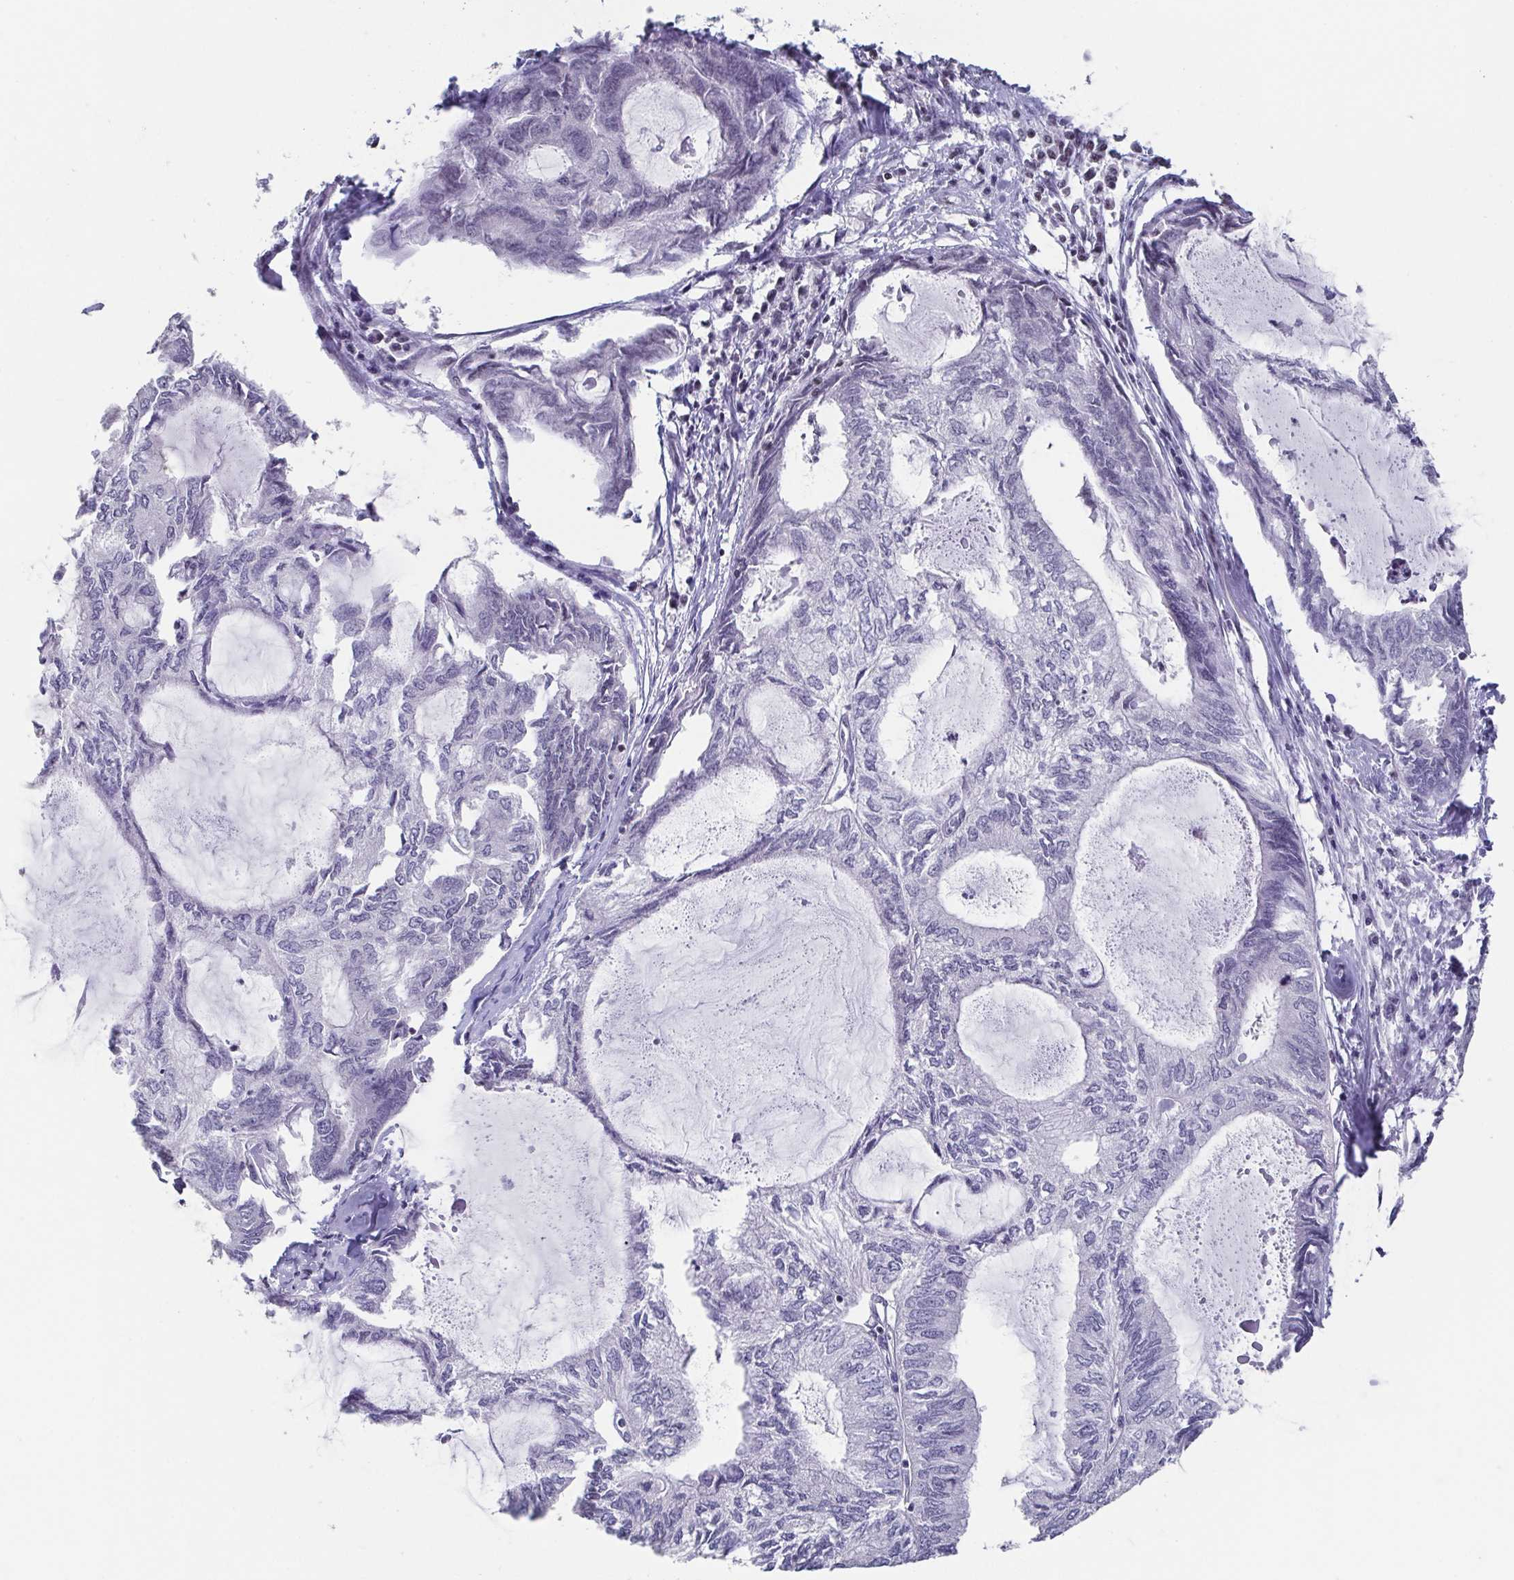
{"staining": {"intensity": "negative", "quantity": "none", "location": "none"}, "tissue": "endometrial cancer", "cell_type": "Tumor cells", "image_type": "cancer", "snomed": [{"axis": "morphology", "description": "Adenocarcinoma, NOS"}, {"axis": "topography", "description": "Endometrium"}], "caption": "Tumor cells show no significant staining in endometrial adenocarcinoma. (Brightfield microscopy of DAB immunohistochemistry at high magnification).", "gene": "CTCF", "patient": {"sex": "female", "age": 80}}